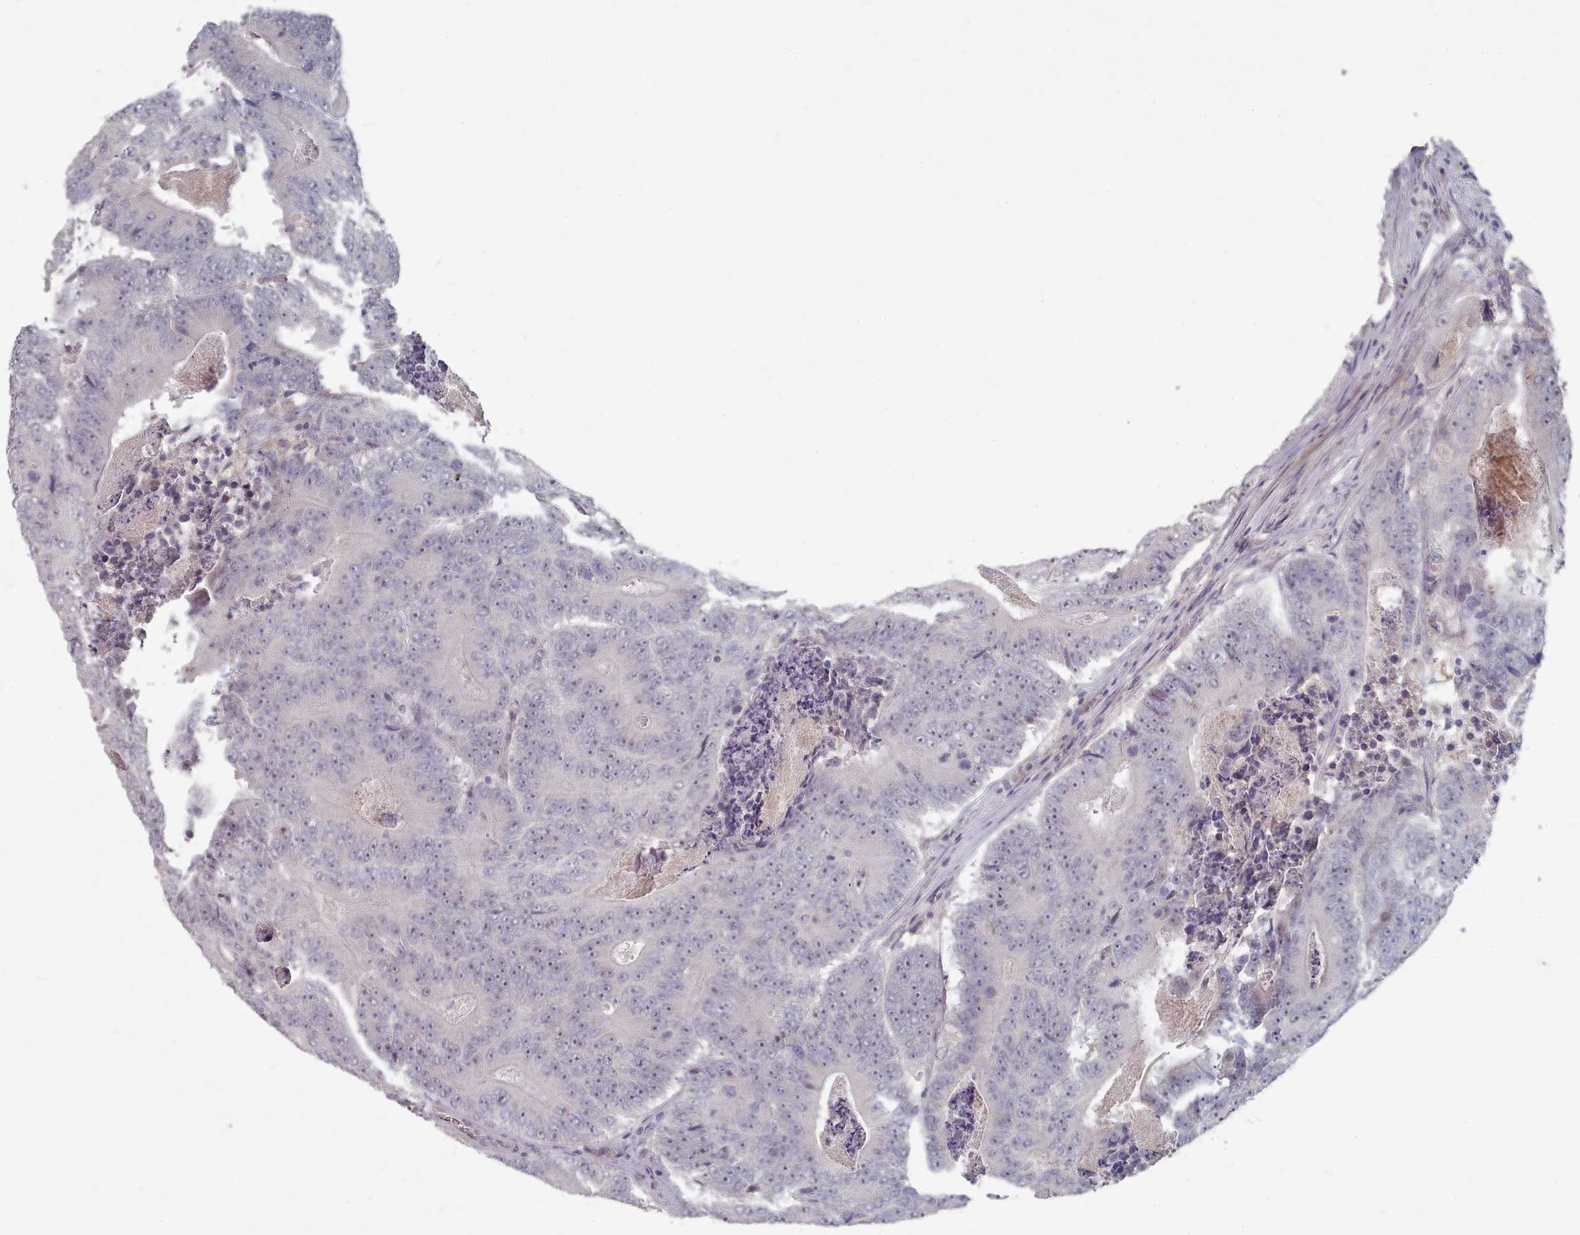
{"staining": {"intensity": "negative", "quantity": "none", "location": "none"}, "tissue": "colorectal cancer", "cell_type": "Tumor cells", "image_type": "cancer", "snomed": [{"axis": "morphology", "description": "Adenocarcinoma, NOS"}, {"axis": "topography", "description": "Colon"}], "caption": "Immunohistochemistry micrograph of colorectal adenocarcinoma stained for a protein (brown), which exhibits no positivity in tumor cells.", "gene": "COL8A2", "patient": {"sex": "male", "age": 83}}